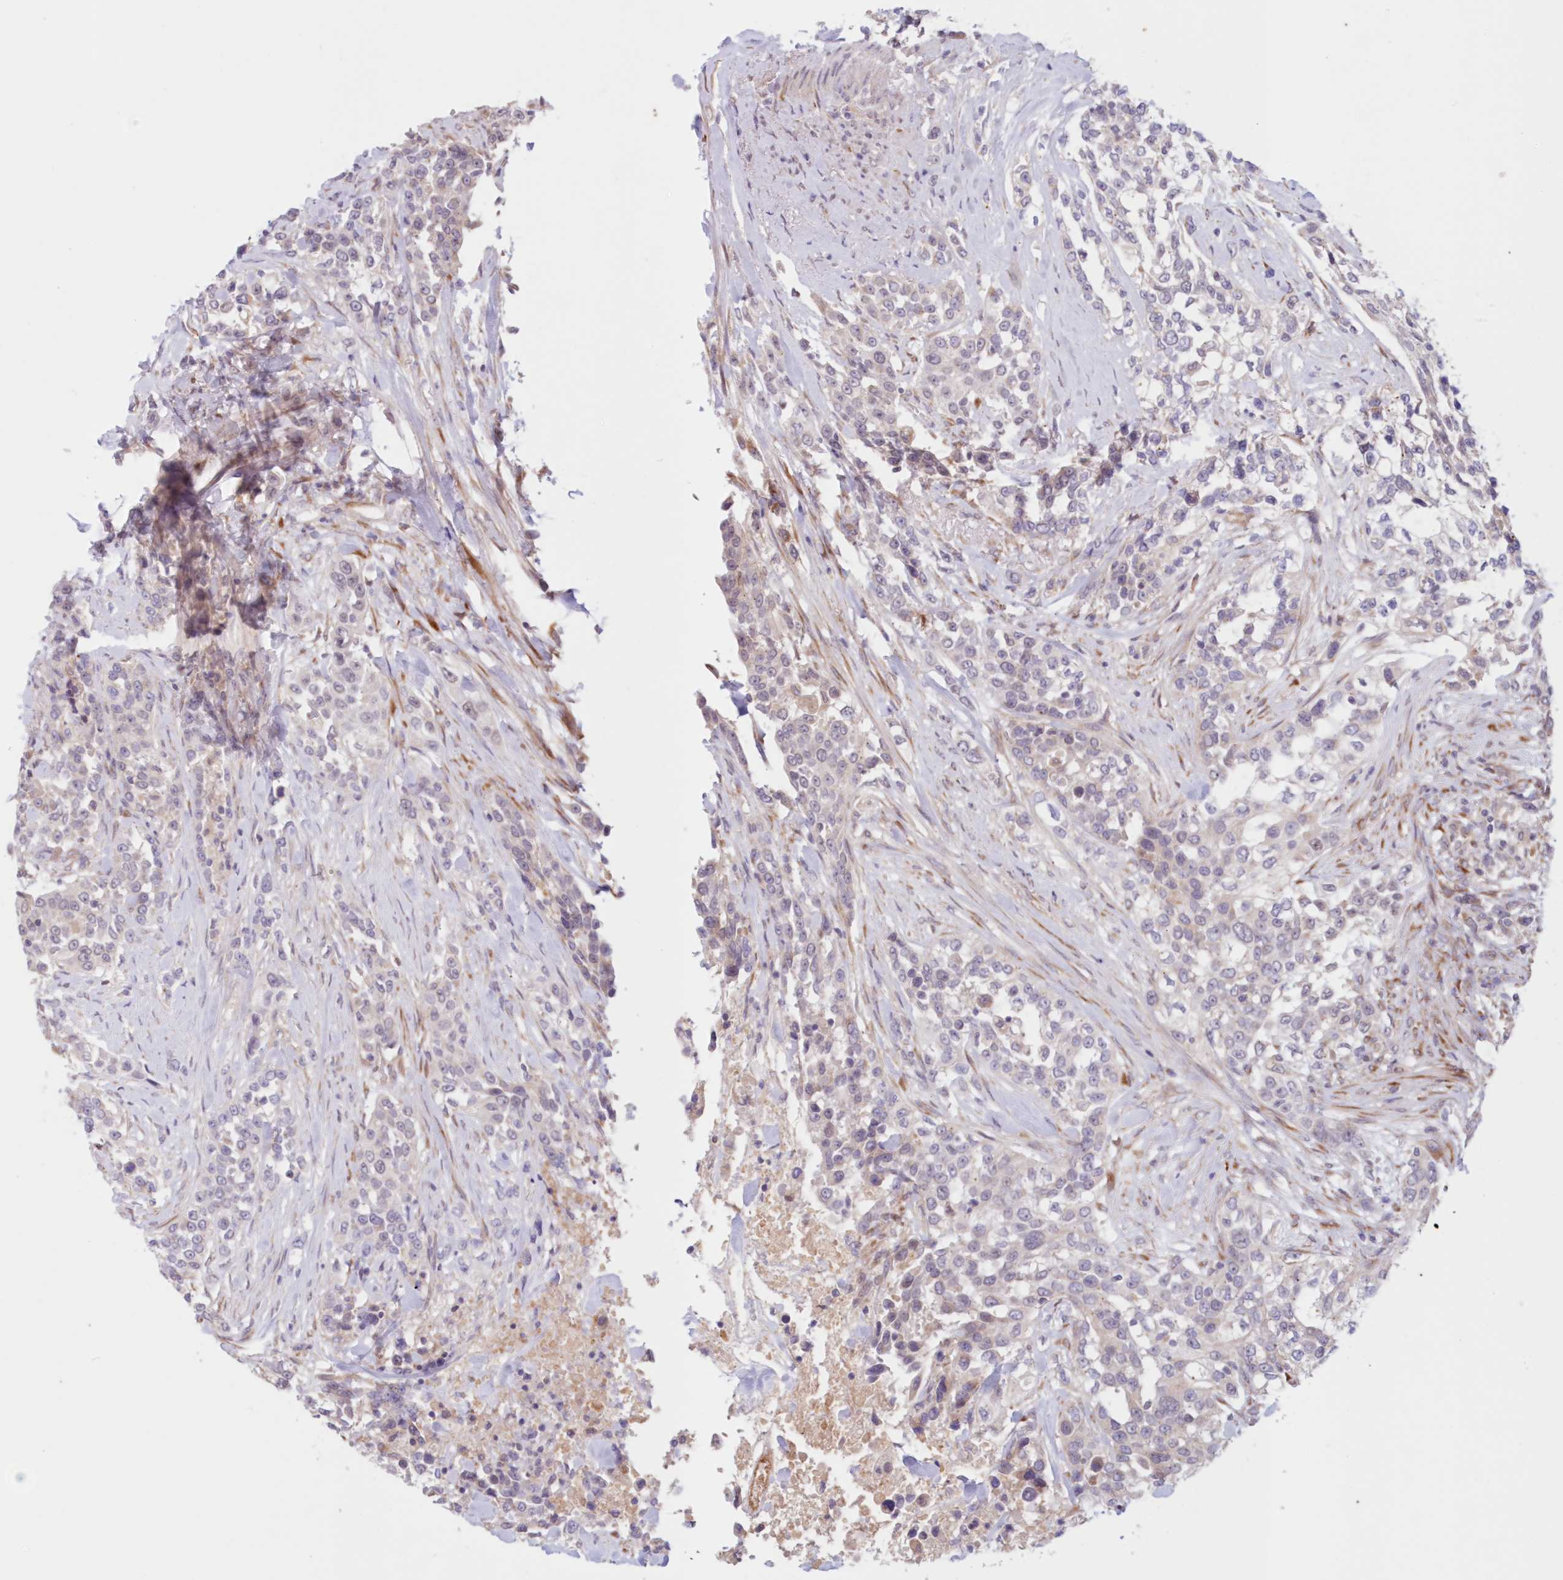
{"staining": {"intensity": "negative", "quantity": "none", "location": "none"}, "tissue": "urothelial cancer", "cell_type": "Tumor cells", "image_type": "cancer", "snomed": [{"axis": "morphology", "description": "Urothelial carcinoma, High grade"}, {"axis": "topography", "description": "Urinary bladder"}], "caption": "IHC photomicrograph of human high-grade urothelial carcinoma stained for a protein (brown), which displays no expression in tumor cells. (DAB (3,3'-diaminobenzidine) immunohistochemistry visualized using brightfield microscopy, high magnification).", "gene": "PCYOX1L", "patient": {"sex": "female", "age": 80}}